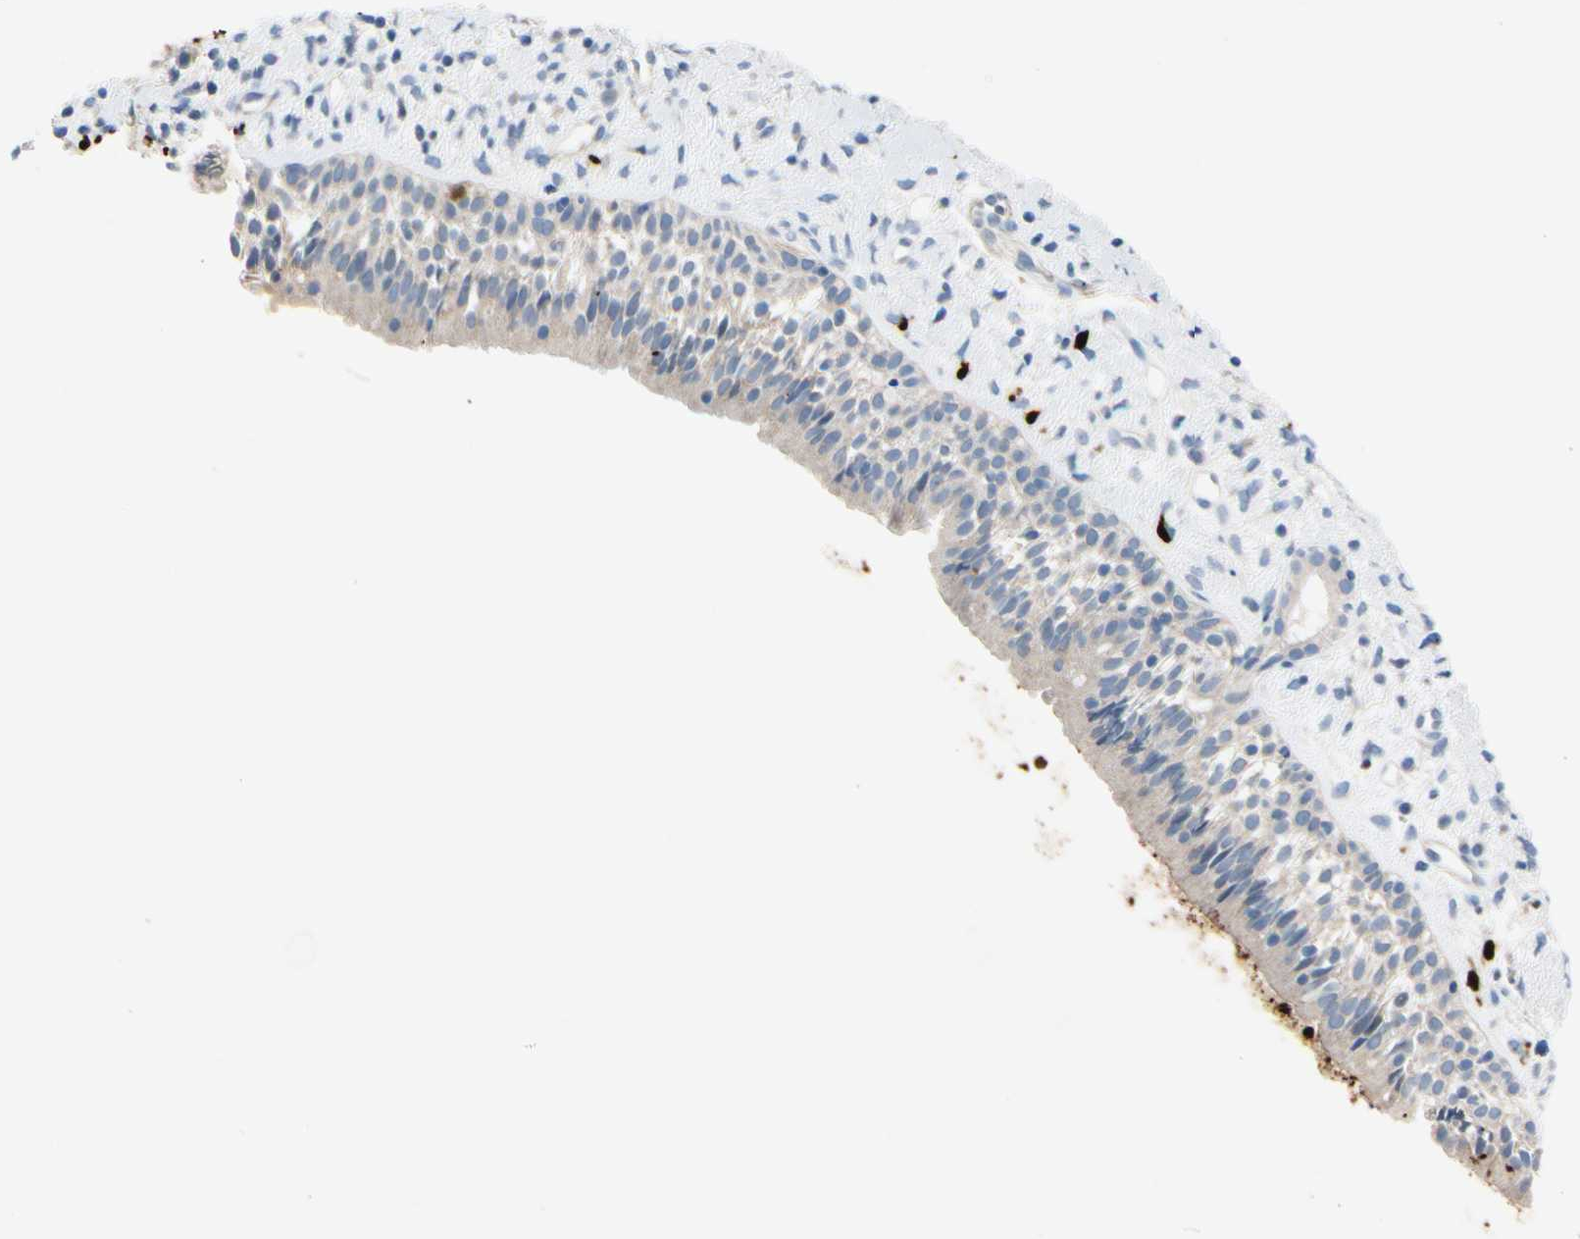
{"staining": {"intensity": "weak", "quantity": "25%-75%", "location": "cytoplasmic/membranous"}, "tissue": "nasopharynx", "cell_type": "Respiratory epithelial cells", "image_type": "normal", "snomed": [{"axis": "morphology", "description": "Normal tissue, NOS"}, {"axis": "topography", "description": "Nasopharynx"}], "caption": "Brown immunohistochemical staining in benign human nasopharynx demonstrates weak cytoplasmic/membranous positivity in approximately 25%-75% of respiratory epithelial cells. (DAB (3,3'-diaminobenzidine) IHC with brightfield microscopy, high magnification).", "gene": "TRAF5", "patient": {"sex": "male", "age": 22}}